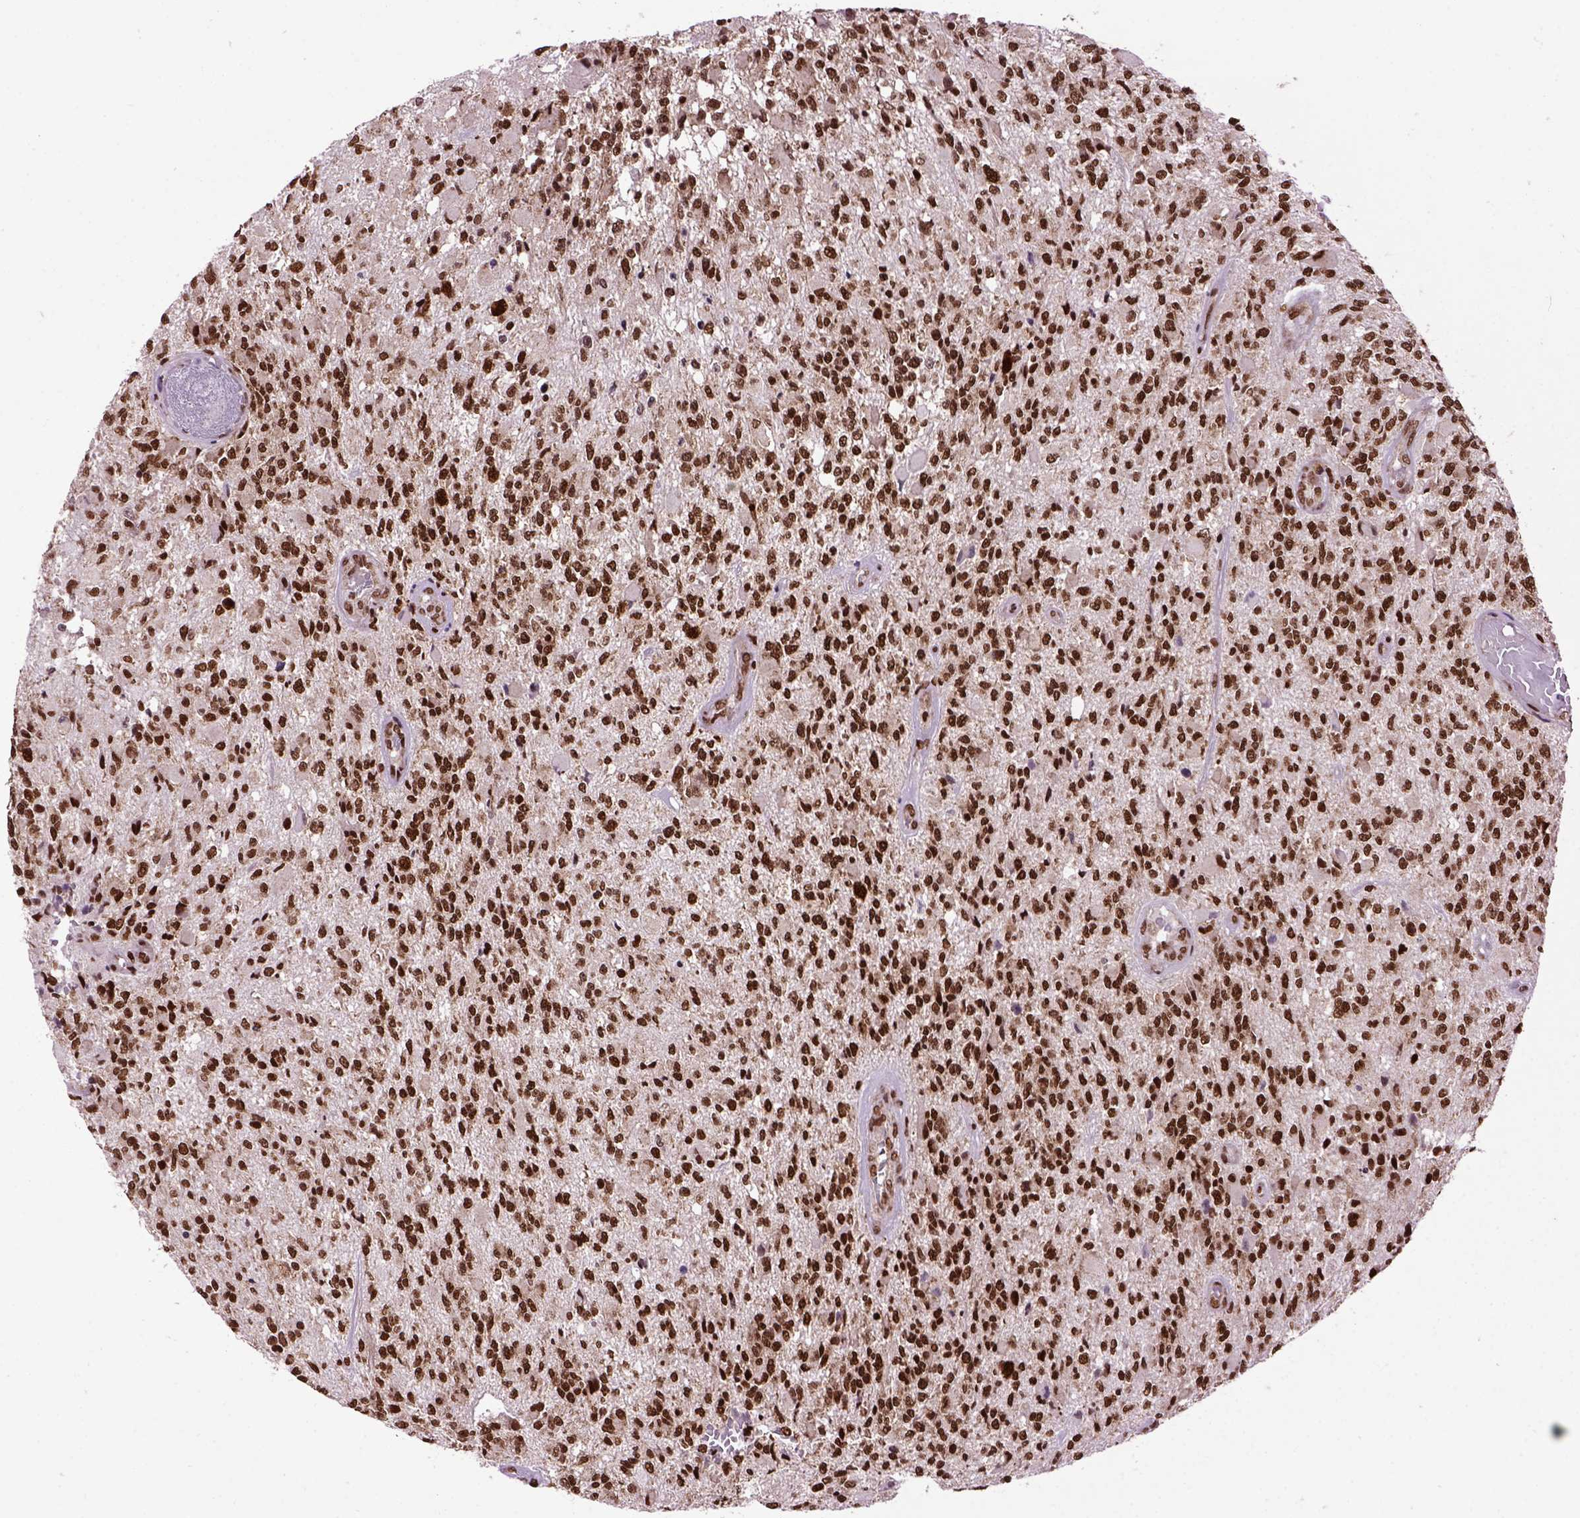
{"staining": {"intensity": "strong", "quantity": ">75%", "location": "nuclear"}, "tissue": "glioma", "cell_type": "Tumor cells", "image_type": "cancer", "snomed": [{"axis": "morphology", "description": "Glioma, malignant, High grade"}, {"axis": "topography", "description": "Brain"}], "caption": "Strong nuclear protein expression is identified in approximately >75% of tumor cells in malignant glioma (high-grade). Using DAB (brown) and hematoxylin (blue) stains, captured at high magnification using brightfield microscopy.", "gene": "CELF1", "patient": {"sex": "female", "age": 63}}